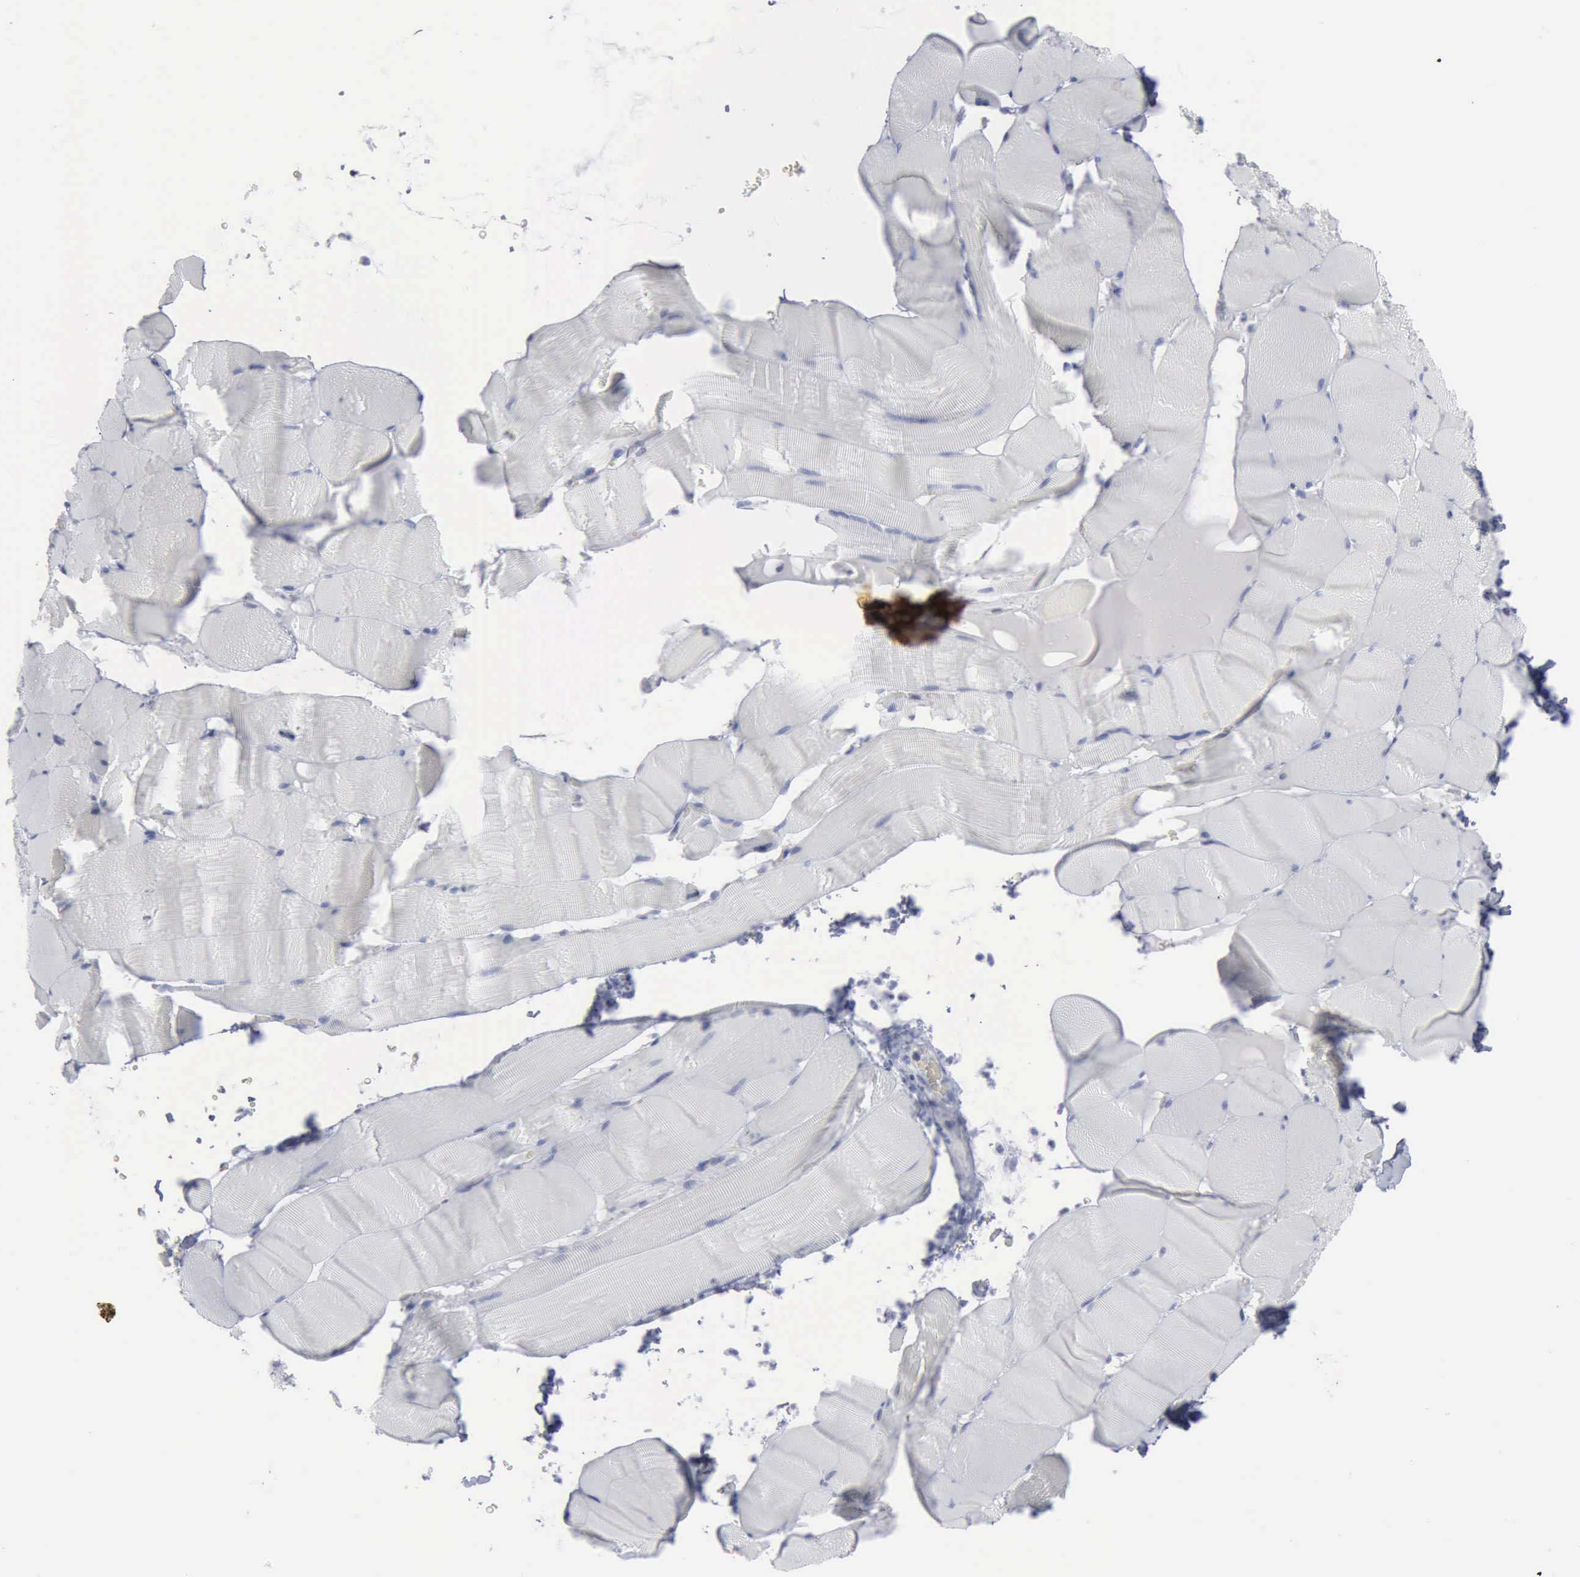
{"staining": {"intensity": "negative", "quantity": "none", "location": "none"}, "tissue": "skeletal muscle", "cell_type": "Myocytes", "image_type": "normal", "snomed": [{"axis": "morphology", "description": "Normal tissue, NOS"}, {"axis": "topography", "description": "Skeletal muscle"}], "caption": "This image is of benign skeletal muscle stained with immunohistochemistry (IHC) to label a protein in brown with the nuclei are counter-stained blue. There is no staining in myocytes. Brightfield microscopy of immunohistochemistry stained with DAB (brown) and hematoxylin (blue), captured at high magnification.", "gene": "VCAM1", "patient": {"sex": "male", "age": 62}}